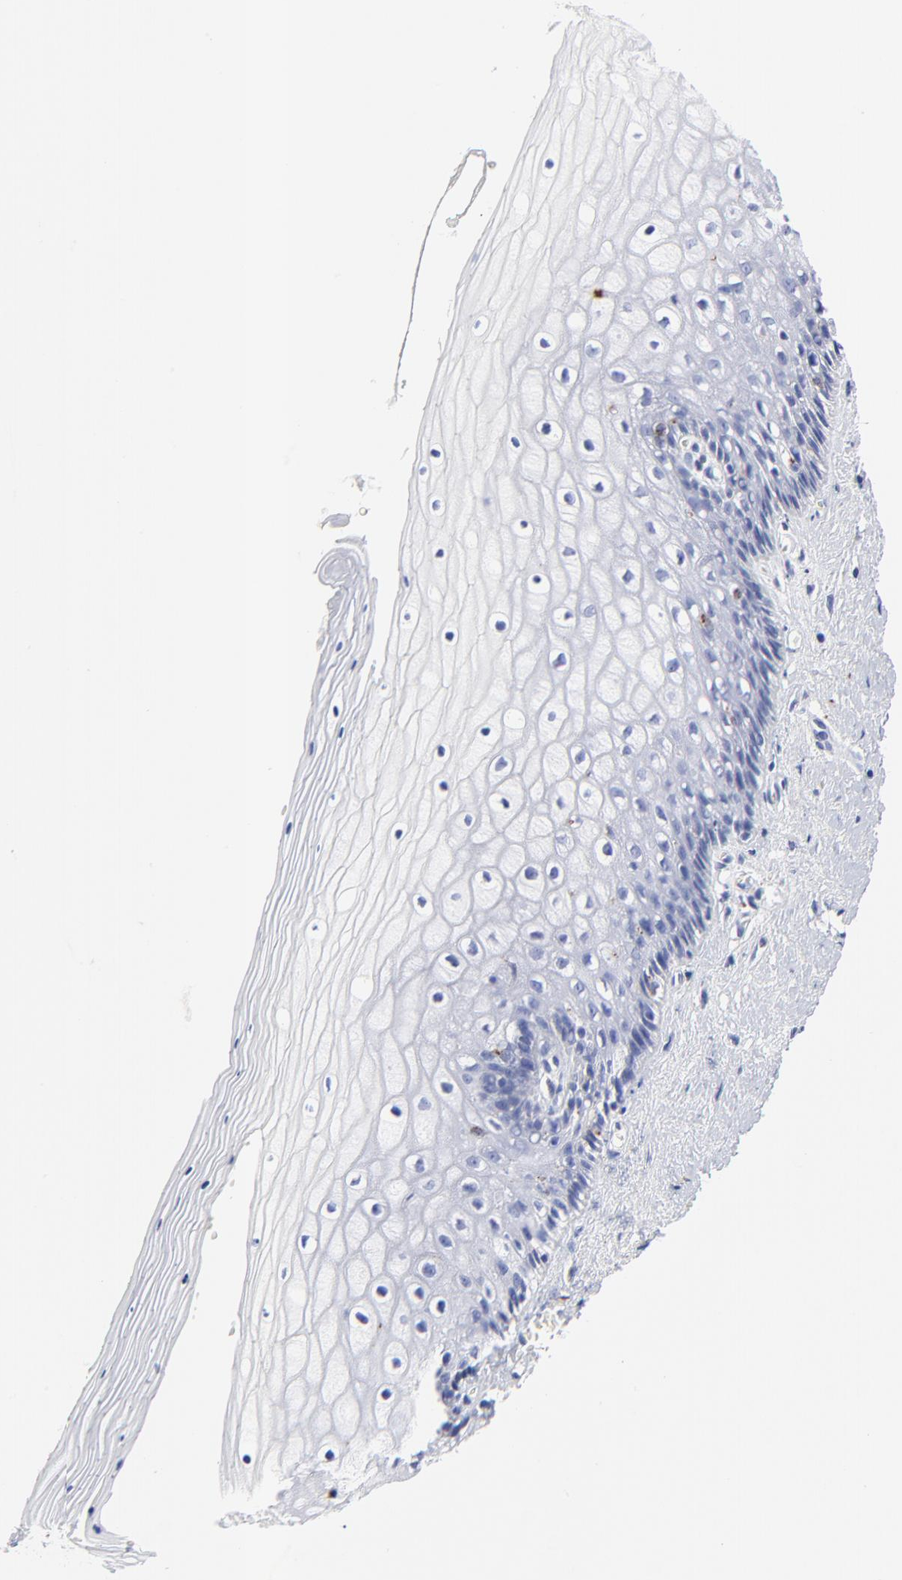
{"staining": {"intensity": "negative", "quantity": "none", "location": "none"}, "tissue": "vagina", "cell_type": "Squamous epithelial cells", "image_type": "normal", "snomed": [{"axis": "morphology", "description": "Normal tissue, NOS"}, {"axis": "topography", "description": "Vagina"}], "caption": "This is an immunohistochemistry micrograph of unremarkable vagina. There is no staining in squamous epithelial cells.", "gene": "CPVL", "patient": {"sex": "female", "age": 46}}